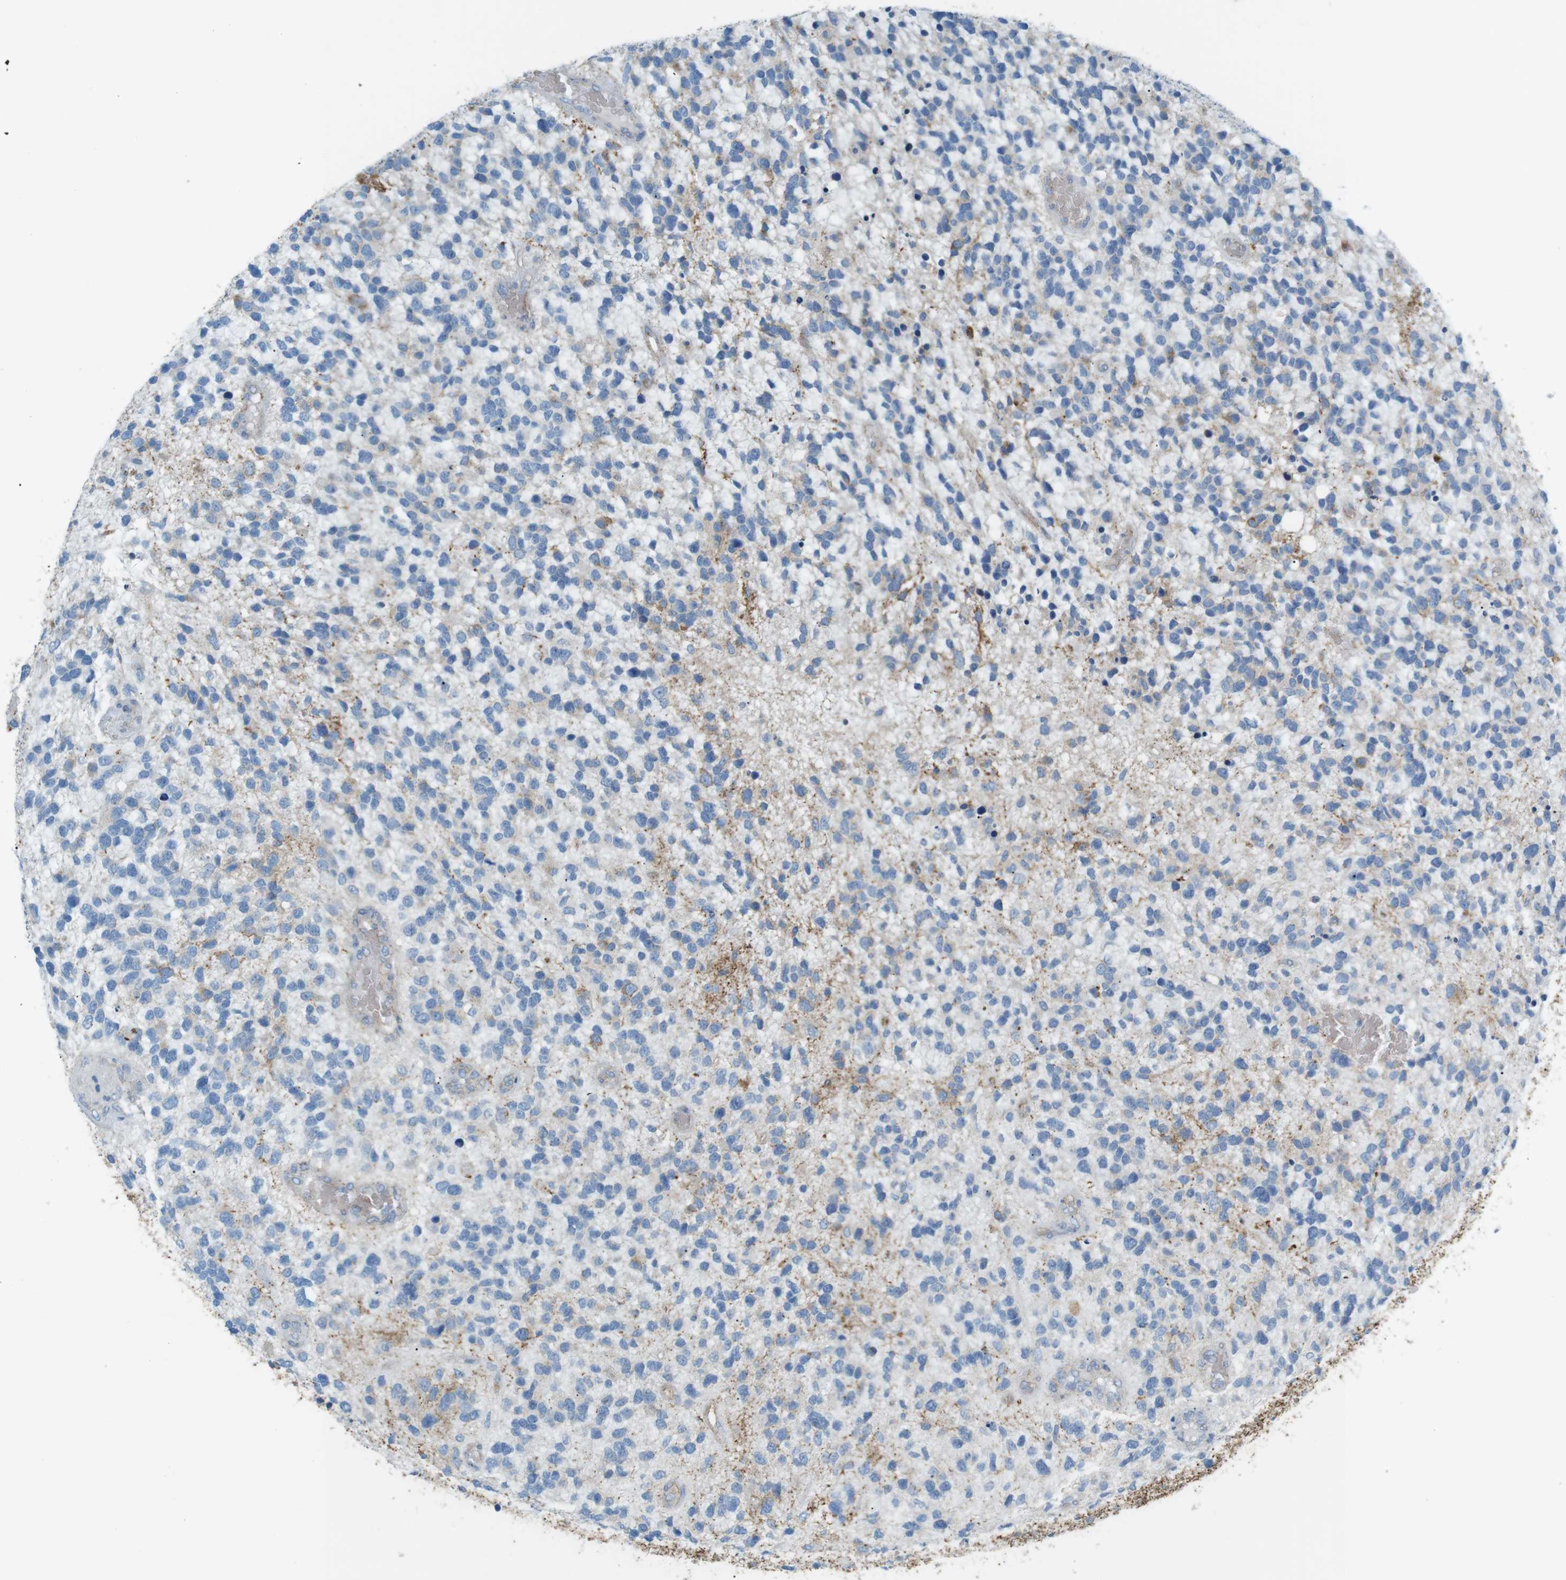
{"staining": {"intensity": "weak", "quantity": "<25%", "location": "cytoplasmic/membranous"}, "tissue": "glioma", "cell_type": "Tumor cells", "image_type": "cancer", "snomed": [{"axis": "morphology", "description": "Glioma, malignant, High grade"}, {"axis": "topography", "description": "Brain"}], "caption": "Immunohistochemistry (IHC) photomicrograph of human high-grade glioma (malignant) stained for a protein (brown), which shows no expression in tumor cells.", "gene": "VAMP1", "patient": {"sex": "female", "age": 58}}